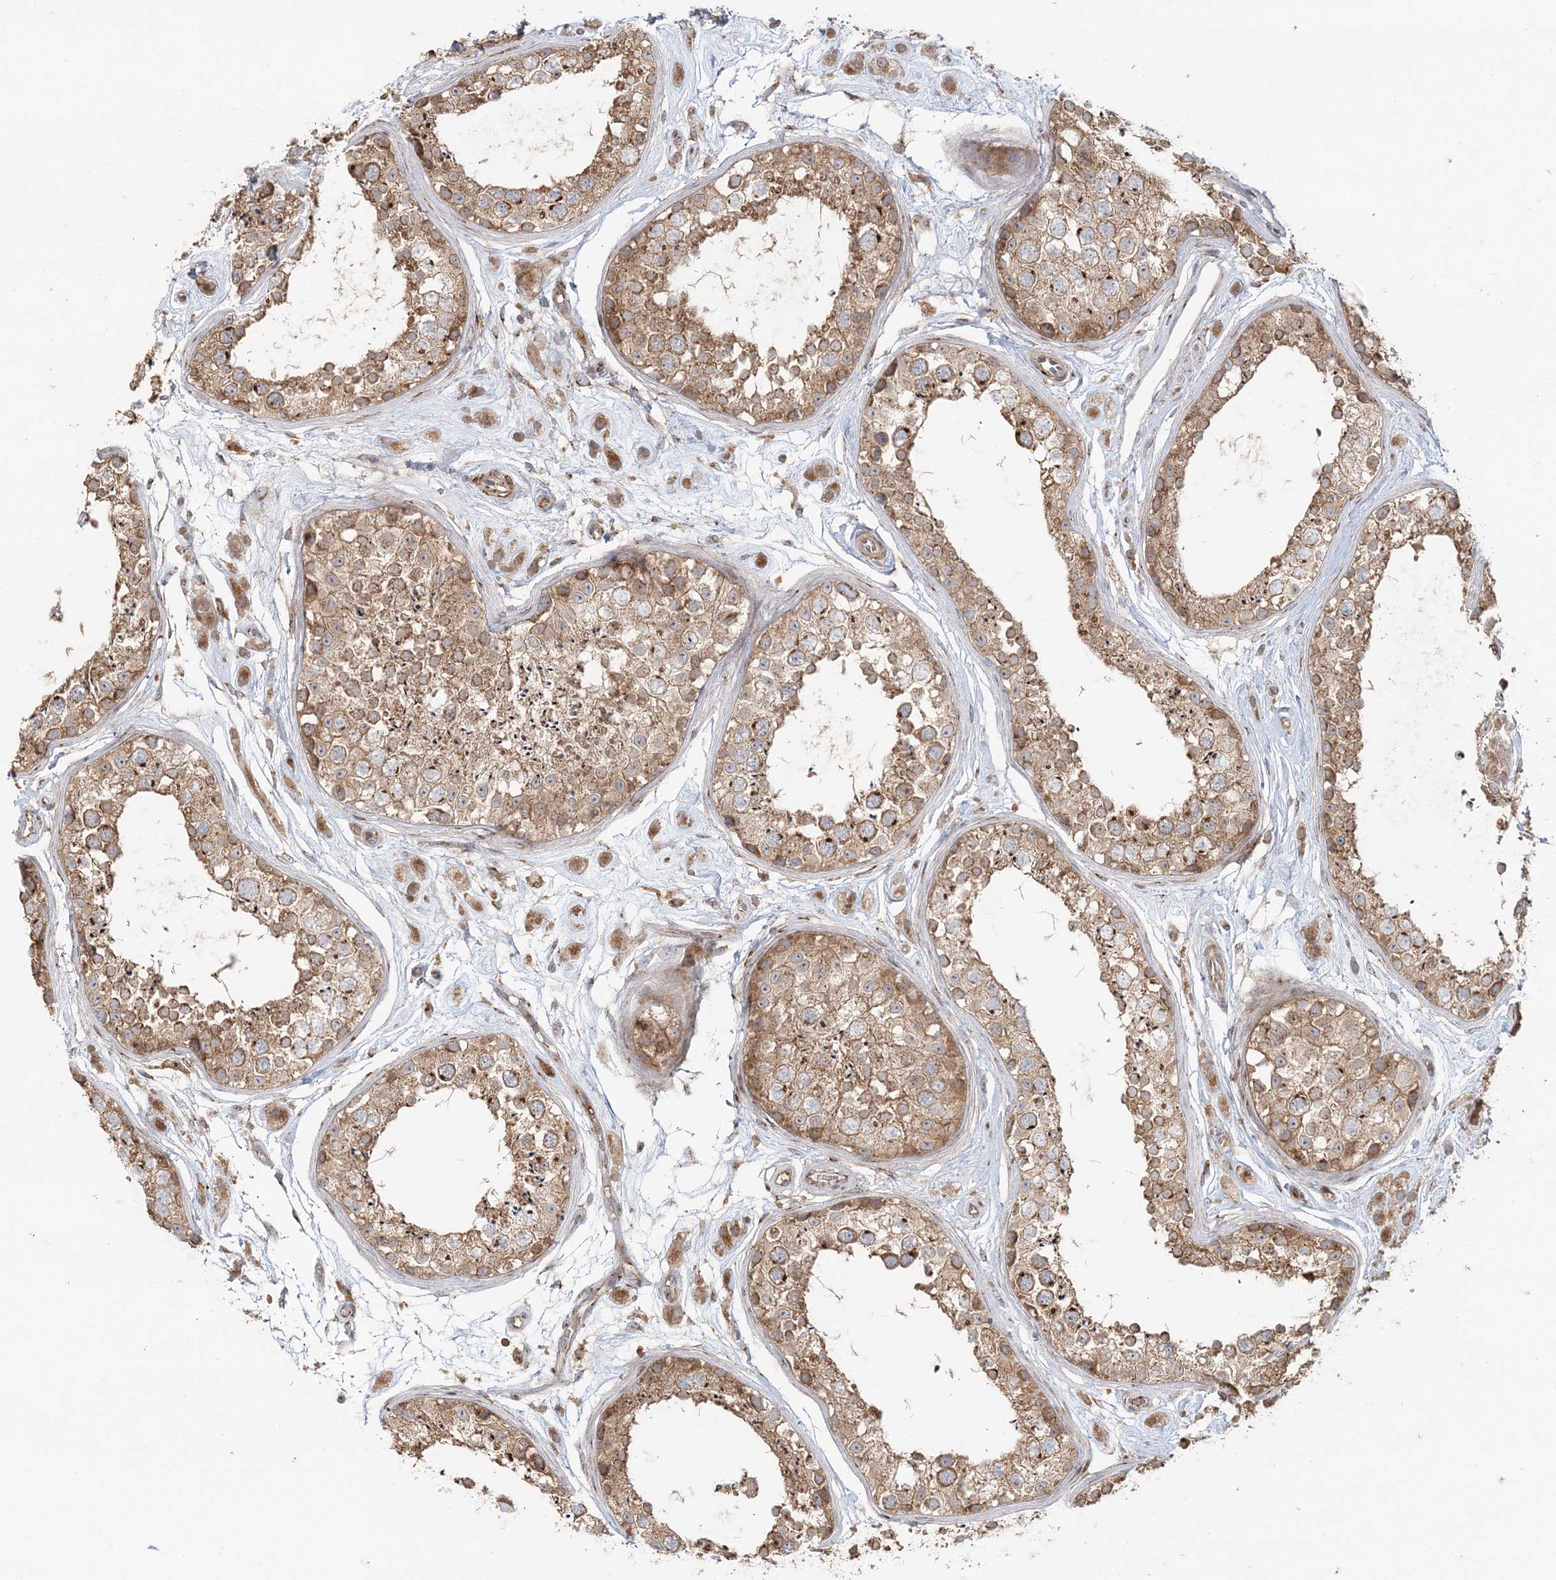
{"staining": {"intensity": "moderate", "quantity": ">75%", "location": "cytoplasmic/membranous"}, "tissue": "testis", "cell_type": "Cells in seminiferous ducts", "image_type": "normal", "snomed": [{"axis": "morphology", "description": "Normal tissue, NOS"}, {"axis": "topography", "description": "Testis"}], "caption": "High-magnification brightfield microscopy of benign testis stained with DAB (3,3'-diaminobenzidine) (brown) and counterstained with hematoxylin (blue). cells in seminiferous ducts exhibit moderate cytoplasmic/membranous expression is appreciated in about>75% of cells.", "gene": "ABCC3", "patient": {"sex": "male", "age": 25}}